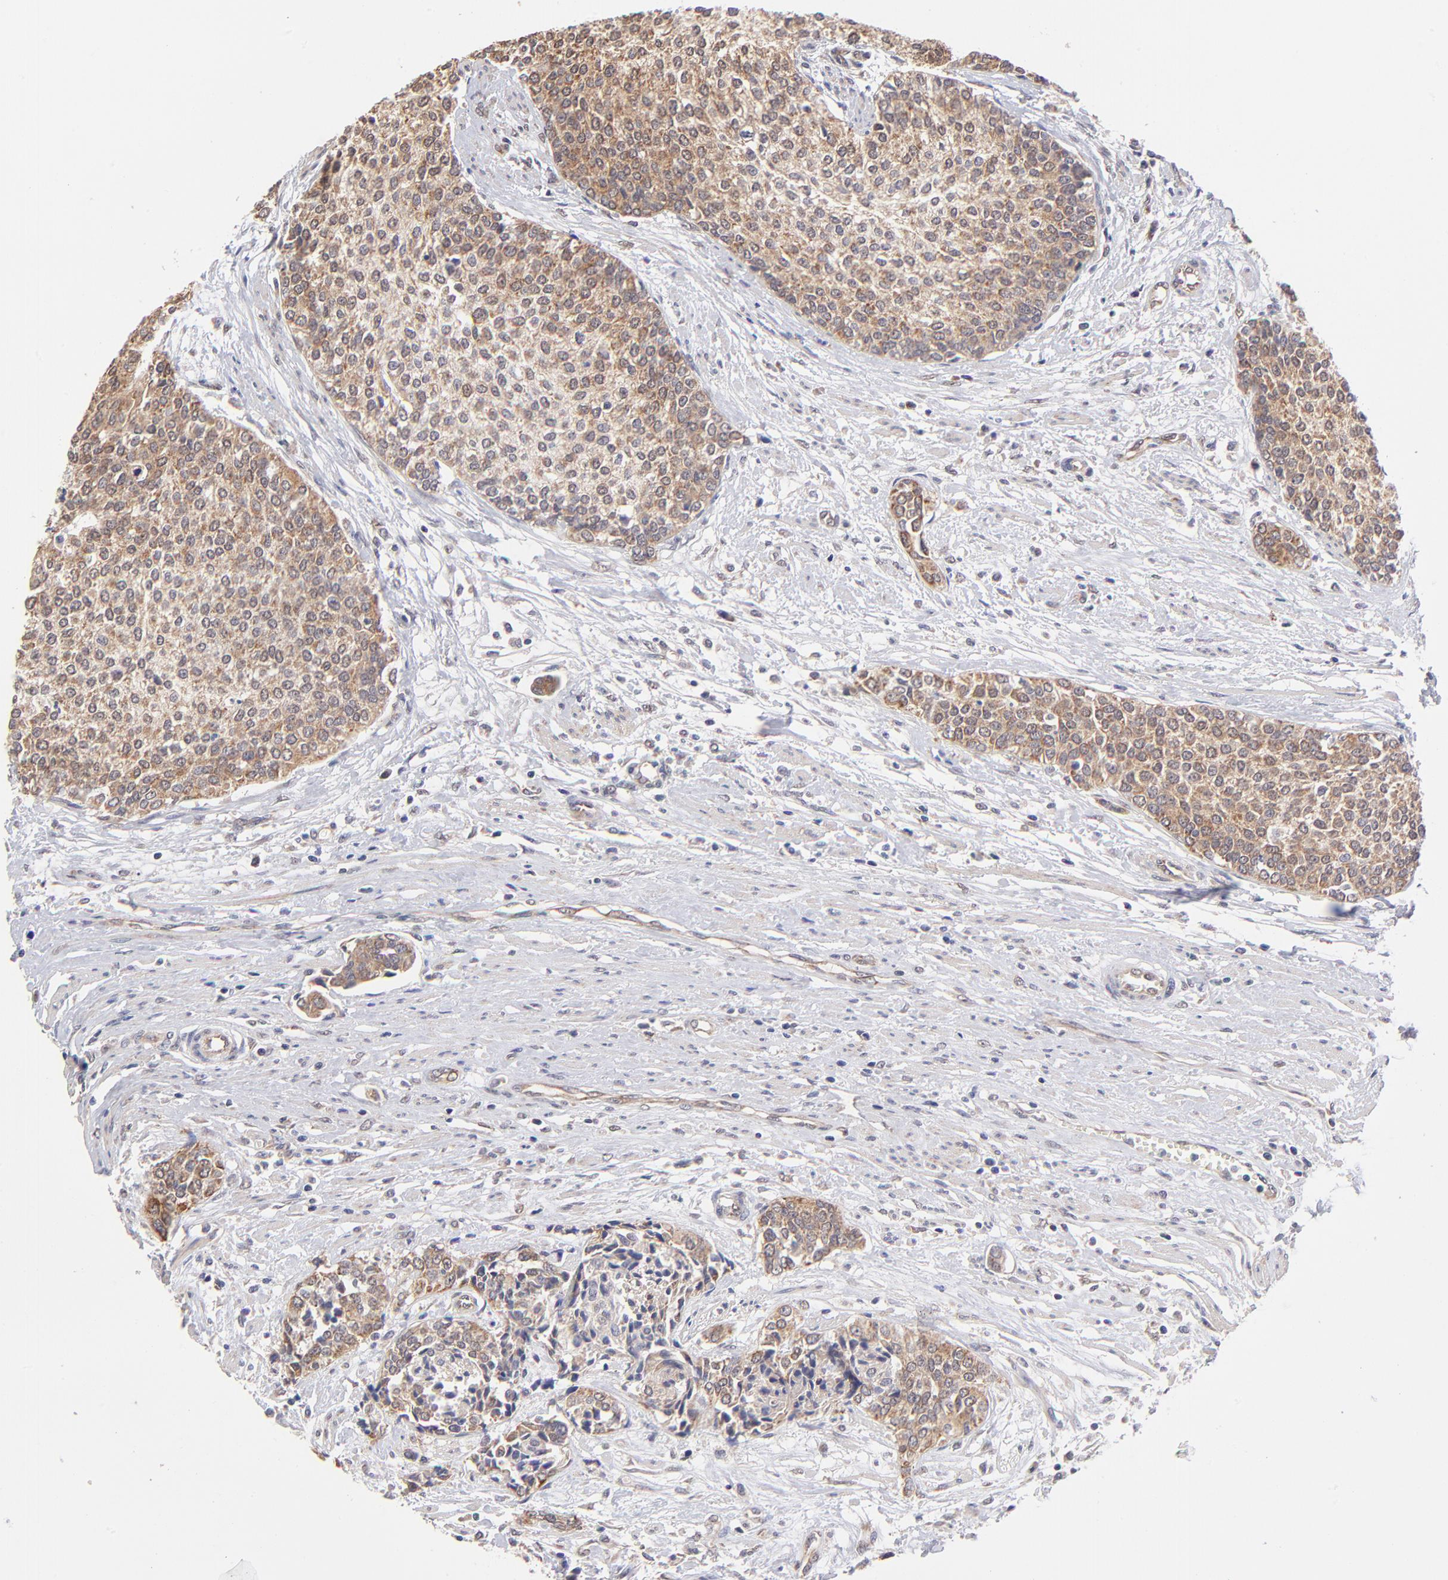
{"staining": {"intensity": "moderate", "quantity": ">75%", "location": "cytoplasmic/membranous"}, "tissue": "urothelial cancer", "cell_type": "Tumor cells", "image_type": "cancer", "snomed": [{"axis": "morphology", "description": "Urothelial carcinoma, Low grade"}, {"axis": "topography", "description": "Urinary bladder"}], "caption": "Moderate cytoplasmic/membranous protein expression is identified in about >75% of tumor cells in urothelial carcinoma (low-grade). The staining was performed using DAB, with brown indicating positive protein expression. Nuclei are stained blue with hematoxylin.", "gene": "UBE2H", "patient": {"sex": "female", "age": 73}}